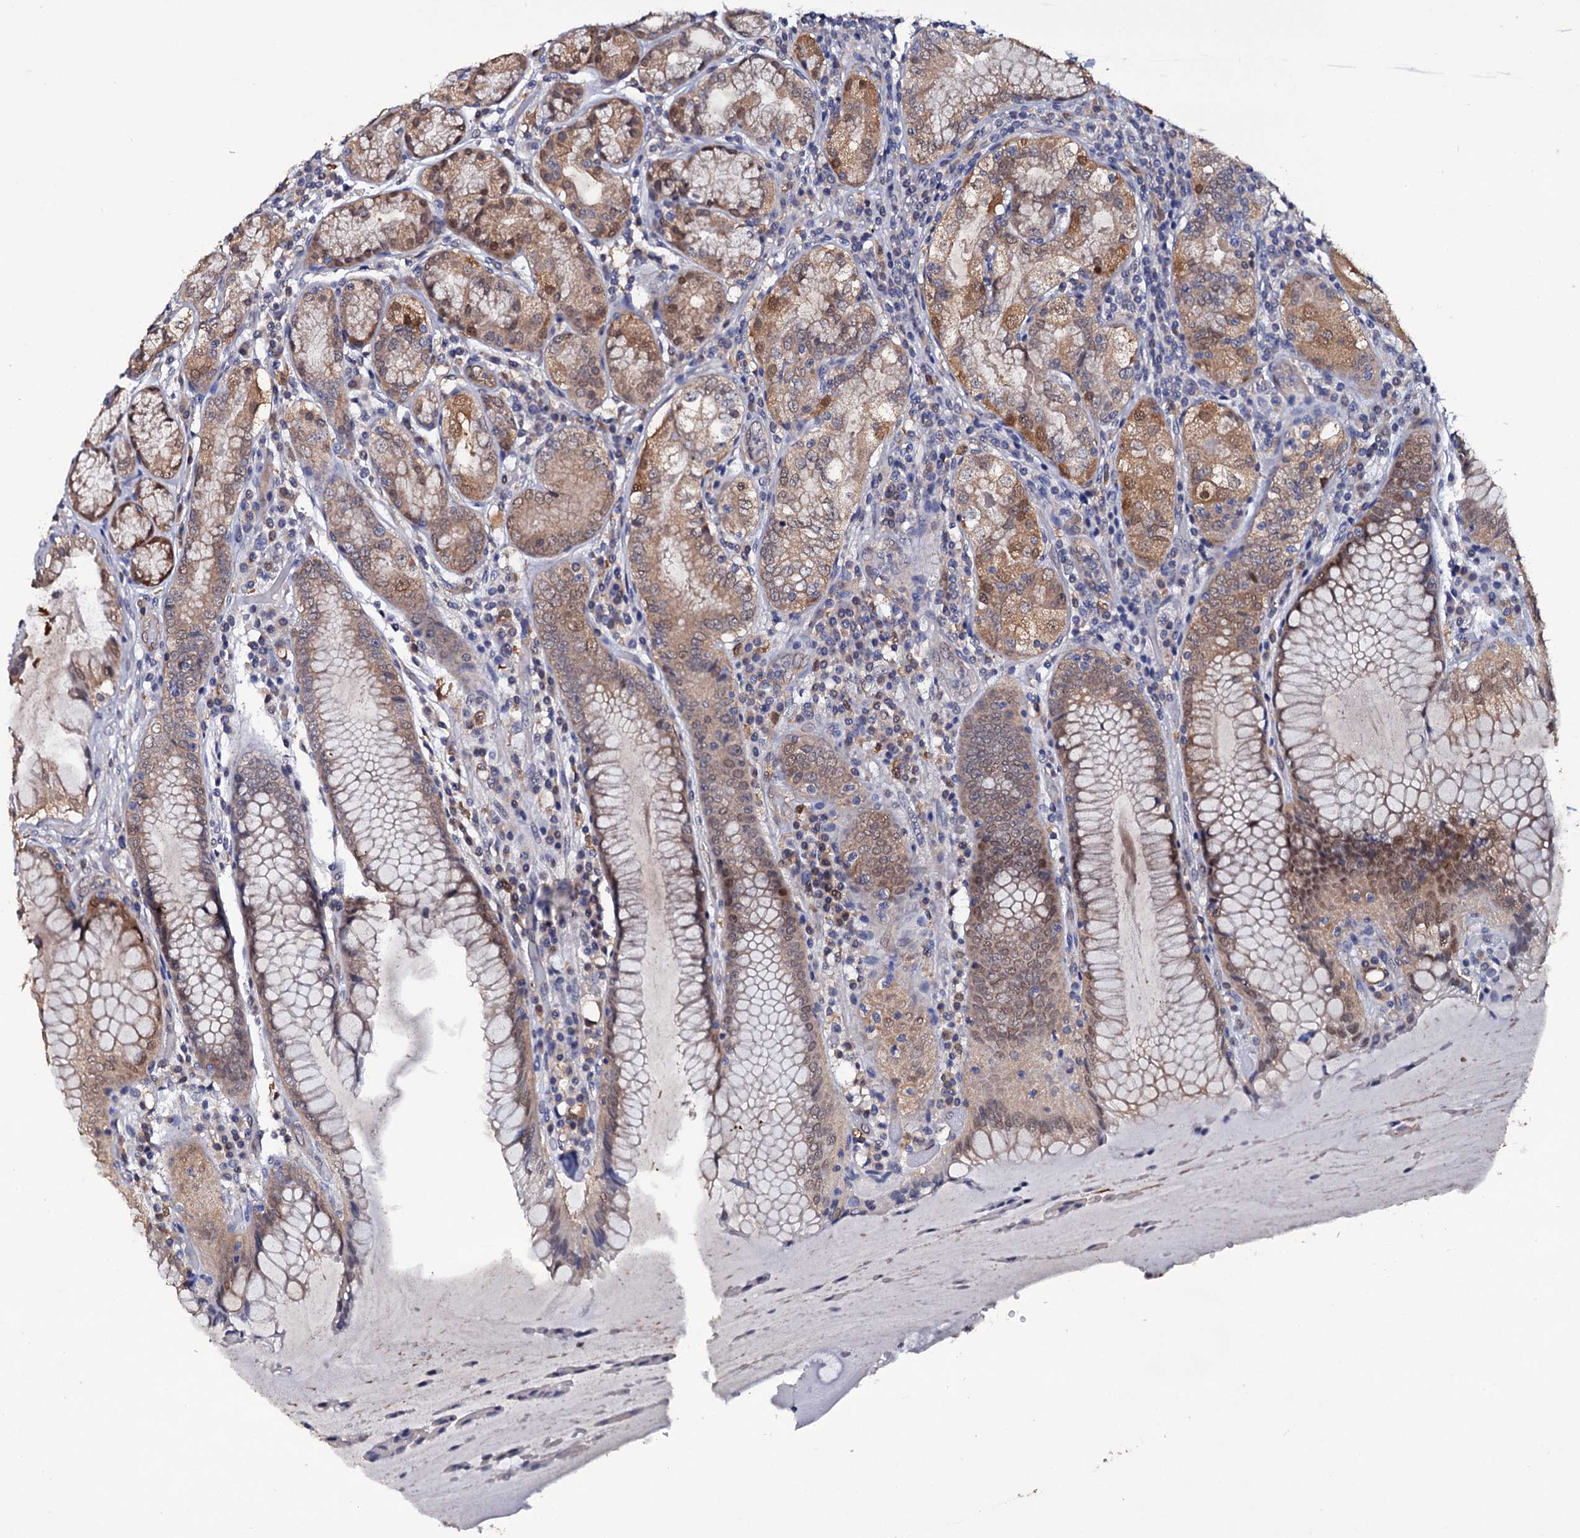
{"staining": {"intensity": "moderate", "quantity": ">75%", "location": "cytoplasmic/membranous,nuclear"}, "tissue": "stomach", "cell_type": "Glandular cells", "image_type": "normal", "snomed": [{"axis": "morphology", "description": "Normal tissue, NOS"}, {"axis": "topography", "description": "Stomach, upper"}, {"axis": "topography", "description": "Stomach, lower"}], "caption": "The micrograph reveals staining of benign stomach, revealing moderate cytoplasmic/membranous,nuclear protein staining (brown color) within glandular cells. Using DAB (3,3'-diaminobenzidine) (brown) and hematoxylin (blue) stains, captured at high magnification using brightfield microscopy.", "gene": "CRYL1", "patient": {"sex": "female", "age": 76}}